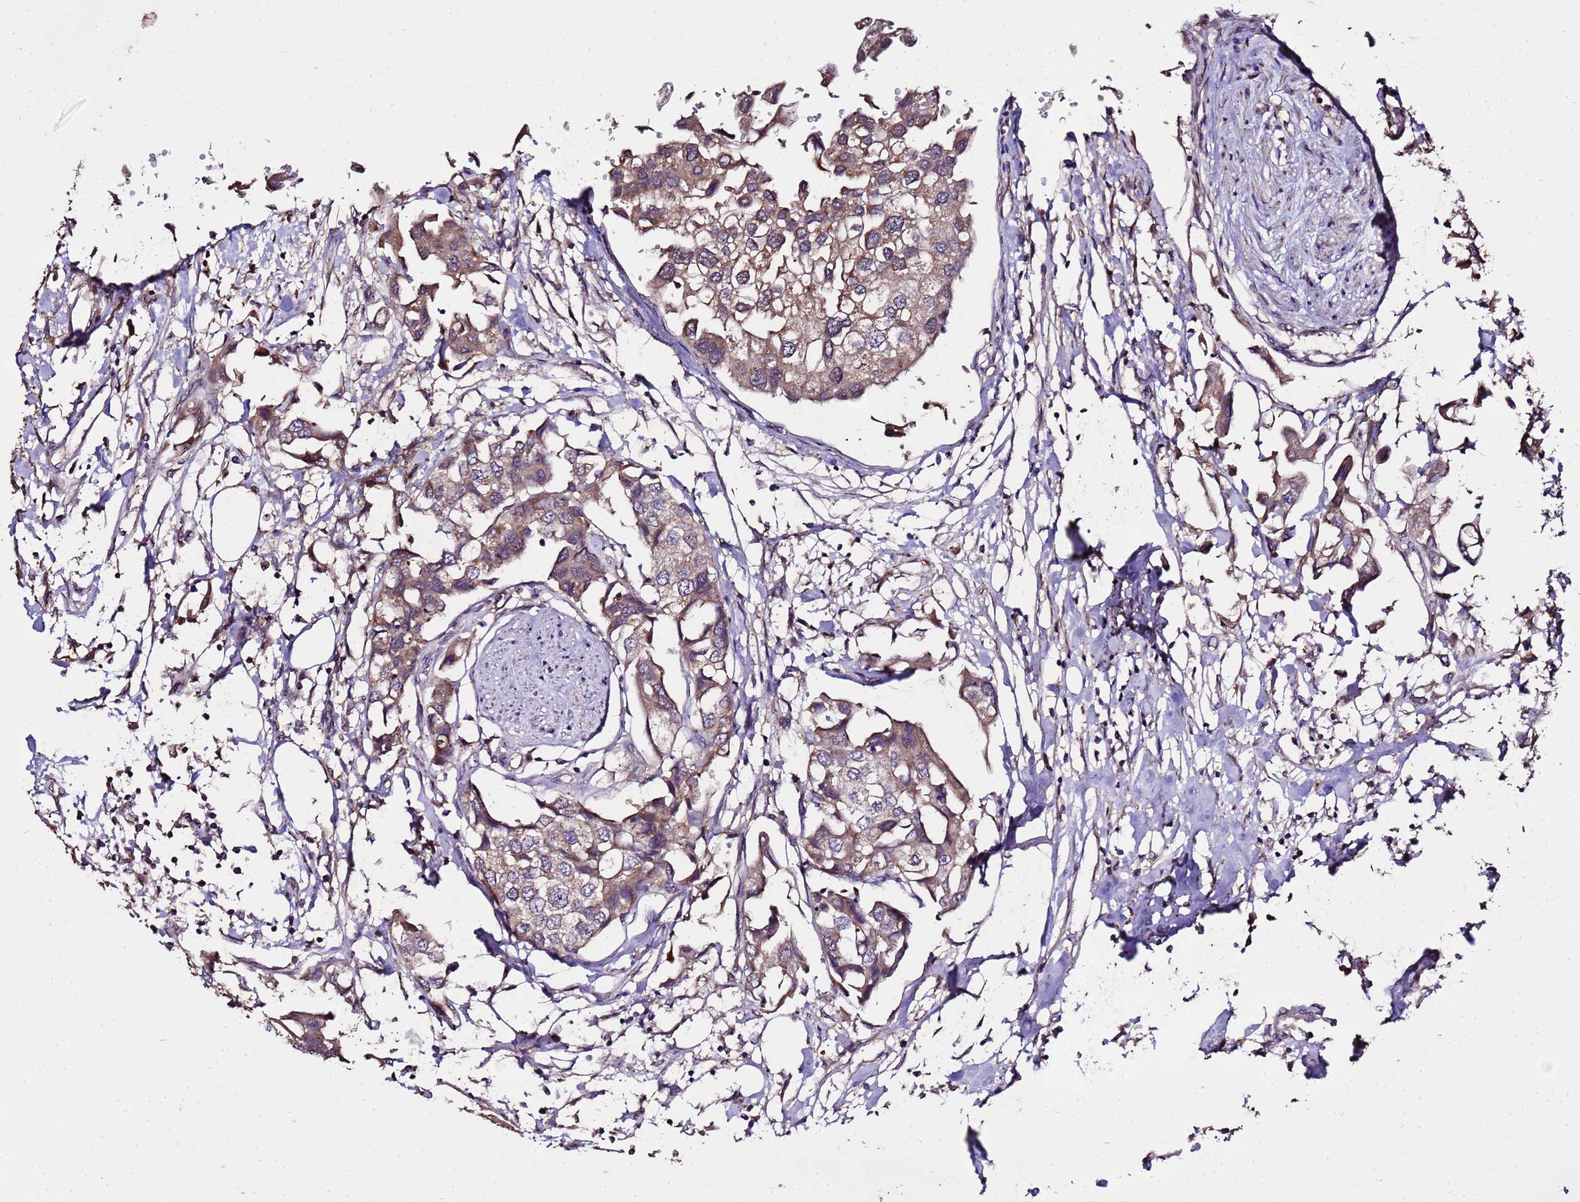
{"staining": {"intensity": "moderate", "quantity": ">75%", "location": "cytoplasmic/membranous"}, "tissue": "urothelial cancer", "cell_type": "Tumor cells", "image_type": "cancer", "snomed": [{"axis": "morphology", "description": "Urothelial carcinoma, High grade"}, {"axis": "topography", "description": "Urinary bladder"}], "caption": "The histopathology image shows immunohistochemical staining of urothelial cancer. There is moderate cytoplasmic/membranous expression is present in about >75% of tumor cells.", "gene": "ZNF329", "patient": {"sex": "male", "age": 64}}